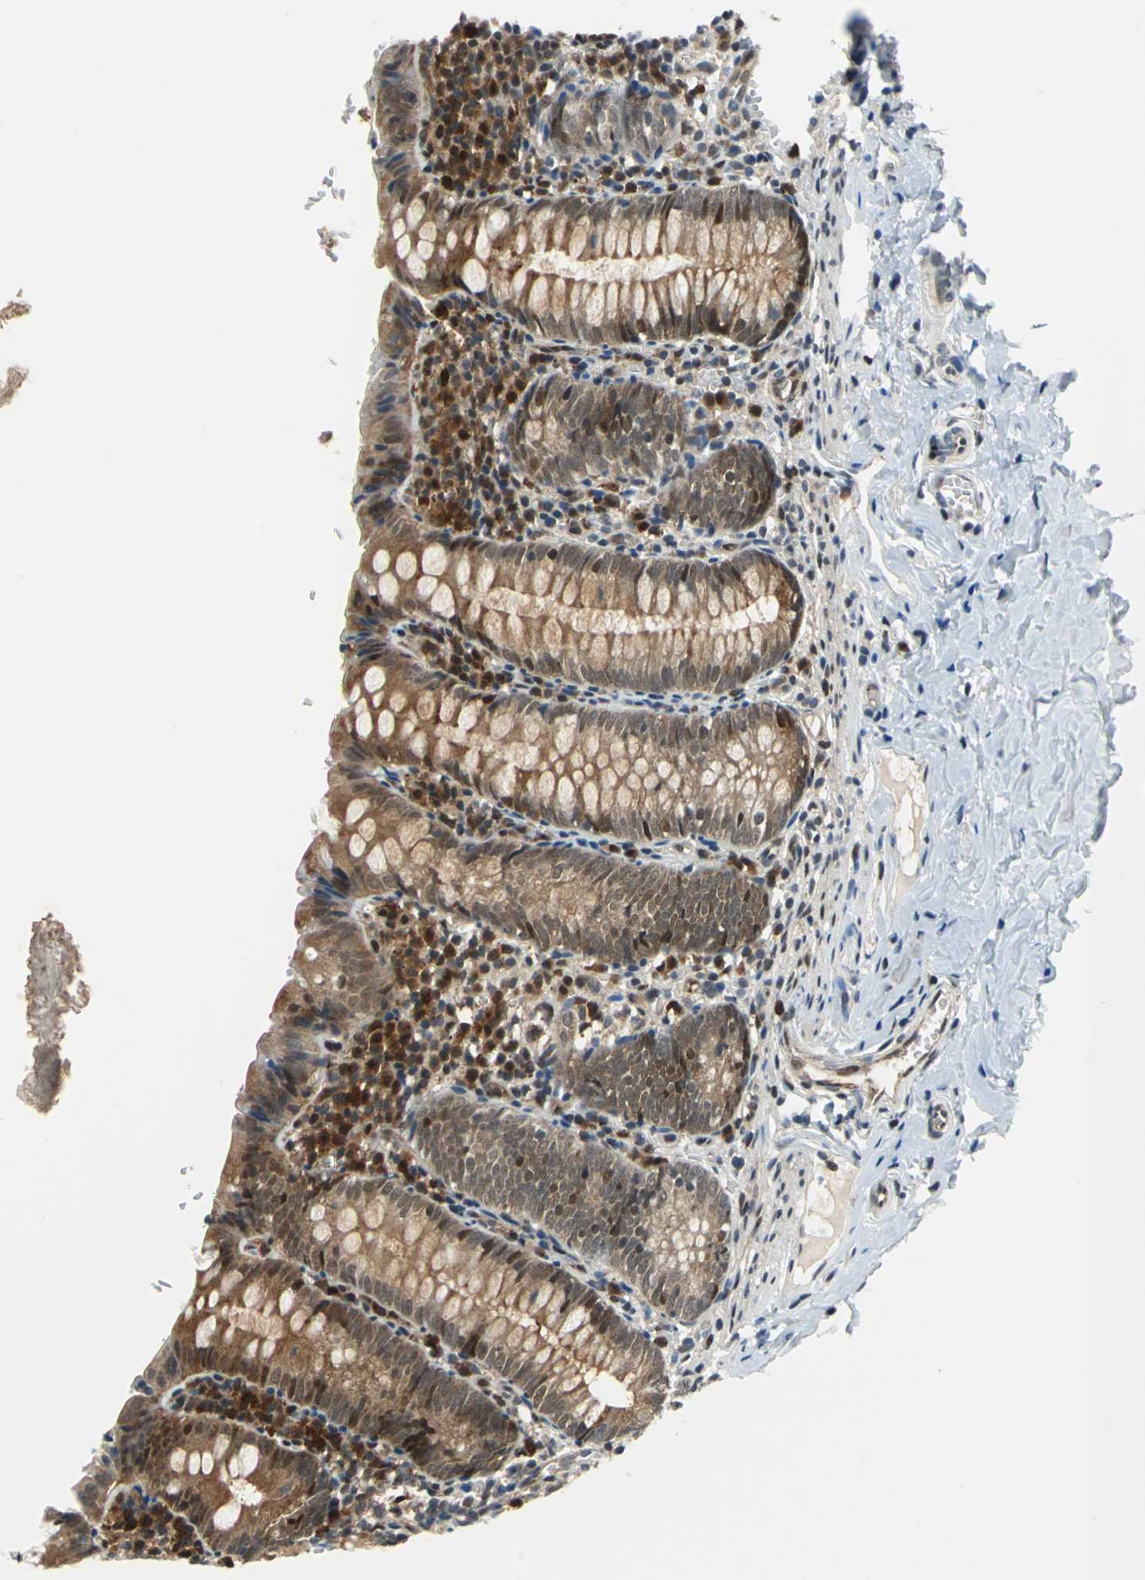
{"staining": {"intensity": "moderate", "quantity": ">75%", "location": "cytoplasmic/membranous,nuclear"}, "tissue": "appendix", "cell_type": "Glandular cells", "image_type": "normal", "snomed": [{"axis": "morphology", "description": "Normal tissue, NOS"}, {"axis": "topography", "description": "Appendix"}], "caption": "A brown stain labels moderate cytoplasmic/membranous,nuclear positivity of a protein in glandular cells of benign appendix. (Brightfield microscopy of DAB IHC at high magnification).", "gene": "POLR3K", "patient": {"sex": "female", "age": 10}}